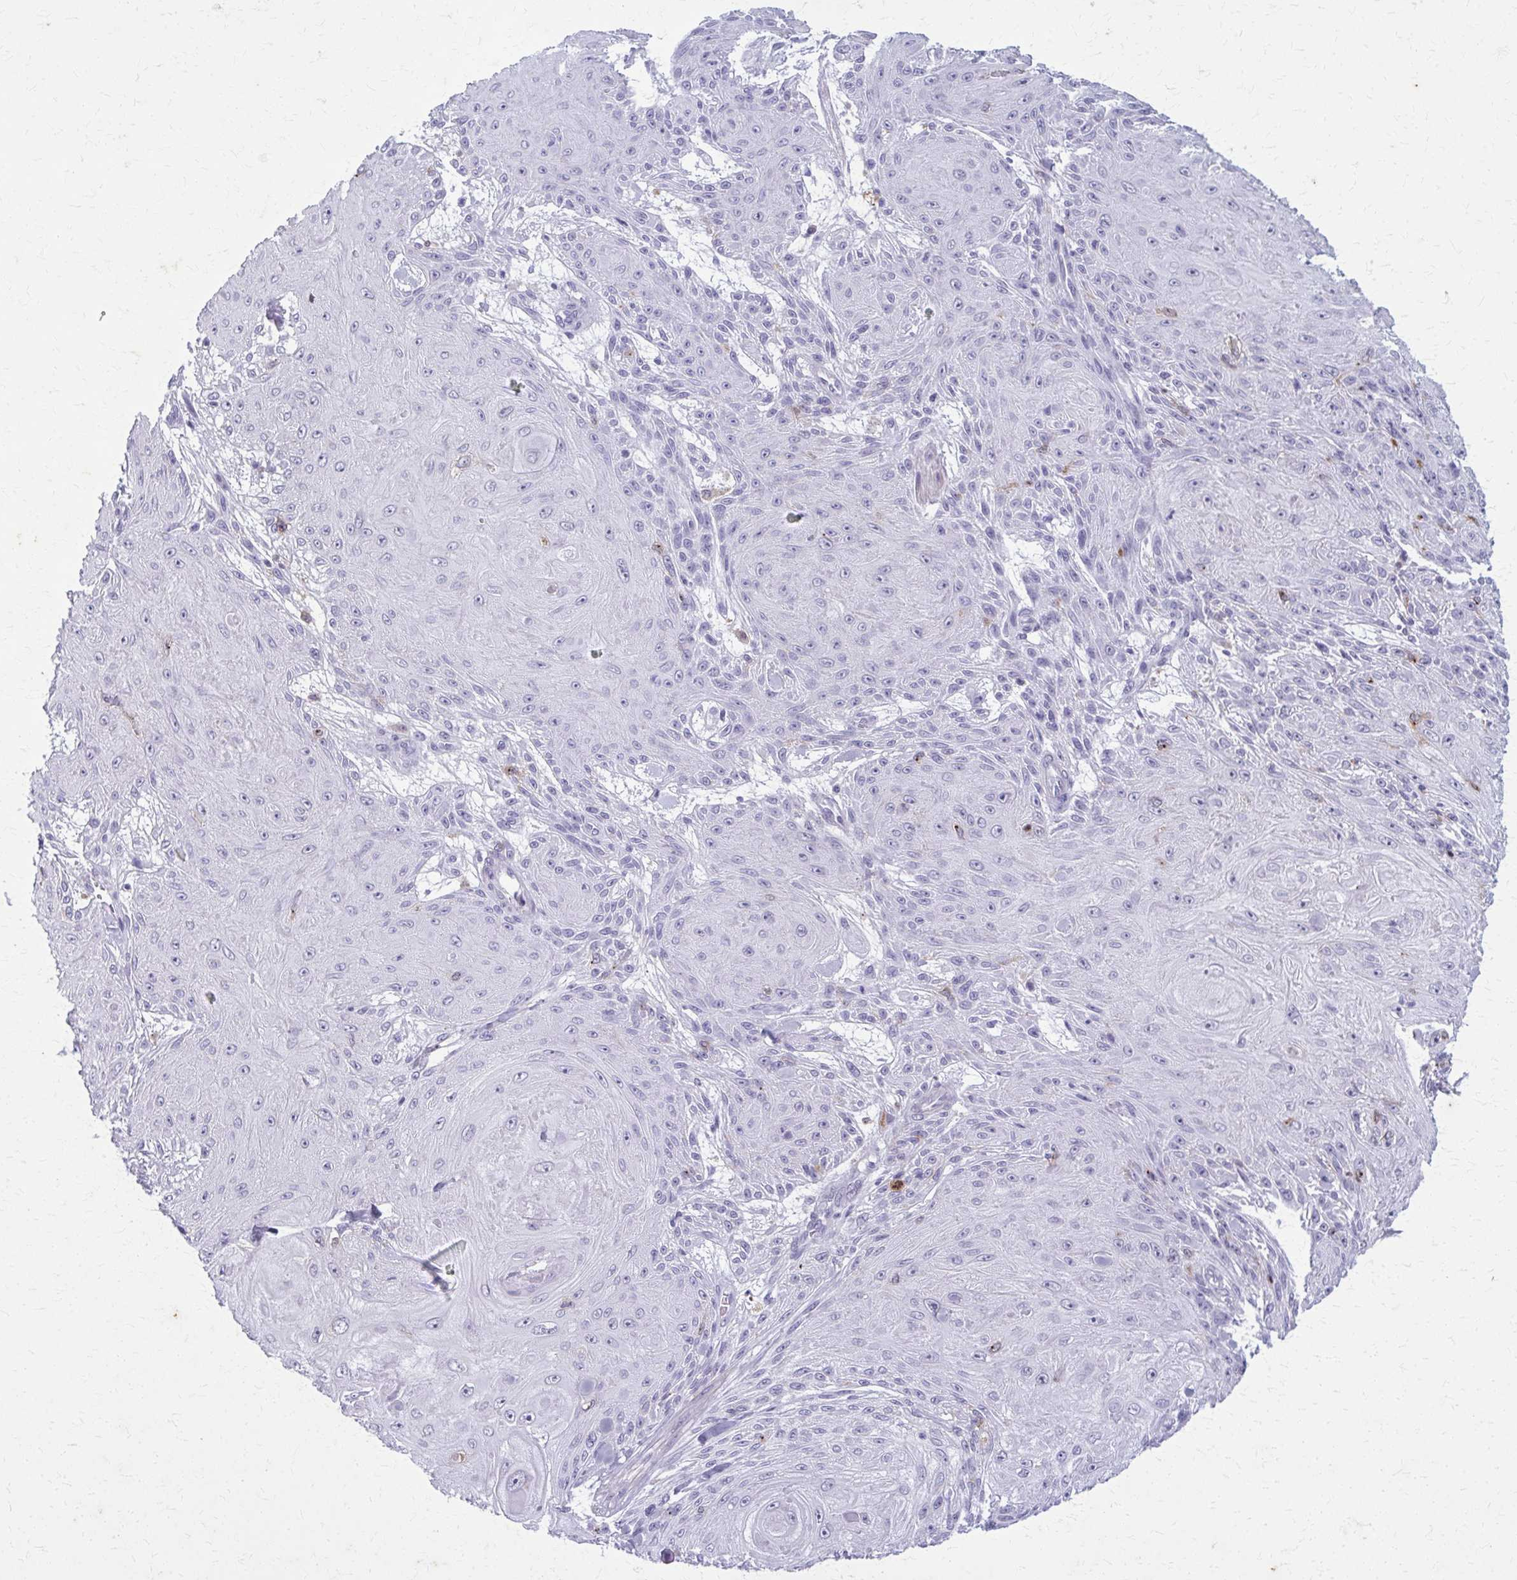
{"staining": {"intensity": "negative", "quantity": "none", "location": "none"}, "tissue": "skin cancer", "cell_type": "Tumor cells", "image_type": "cancer", "snomed": [{"axis": "morphology", "description": "Squamous cell carcinoma, NOS"}, {"axis": "topography", "description": "Skin"}], "caption": "The histopathology image demonstrates no significant staining in tumor cells of skin cancer (squamous cell carcinoma).", "gene": "CARD9", "patient": {"sex": "male", "age": 88}}